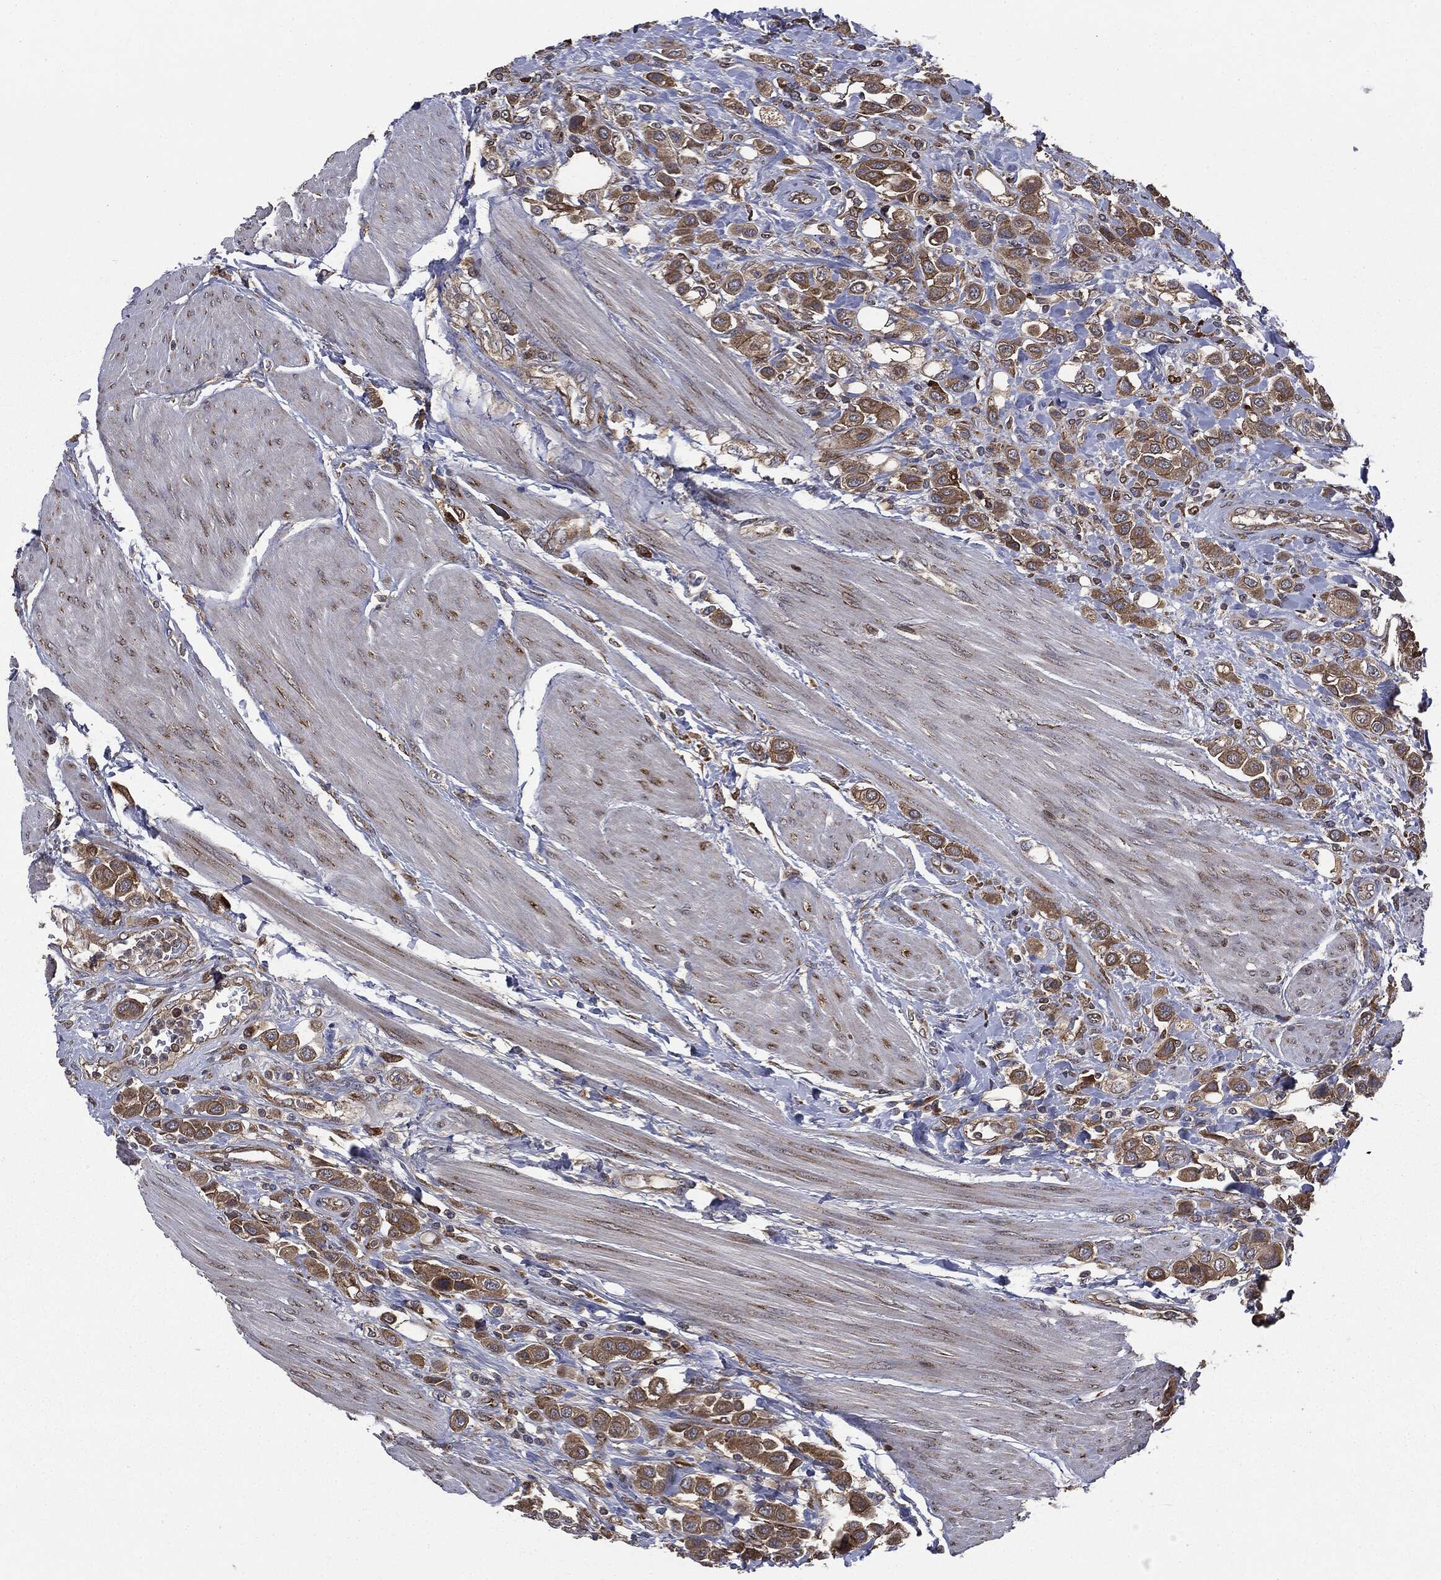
{"staining": {"intensity": "moderate", "quantity": ">75%", "location": "cytoplasmic/membranous"}, "tissue": "urothelial cancer", "cell_type": "Tumor cells", "image_type": "cancer", "snomed": [{"axis": "morphology", "description": "Urothelial carcinoma, High grade"}, {"axis": "topography", "description": "Urinary bladder"}], "caption": "Immunohistochemical staining of human urothelial carcinoma (high-grade) reveals moderate cytoplasmic/membranous protein positivity in approximately >75% of tumor cells. (DAB (3,3'-diaminobenzidine) = brown stain, brightfield microscopy at high magnification).", "gene": "PLOD3", "patient": {"sex": "male", "age": 50}}